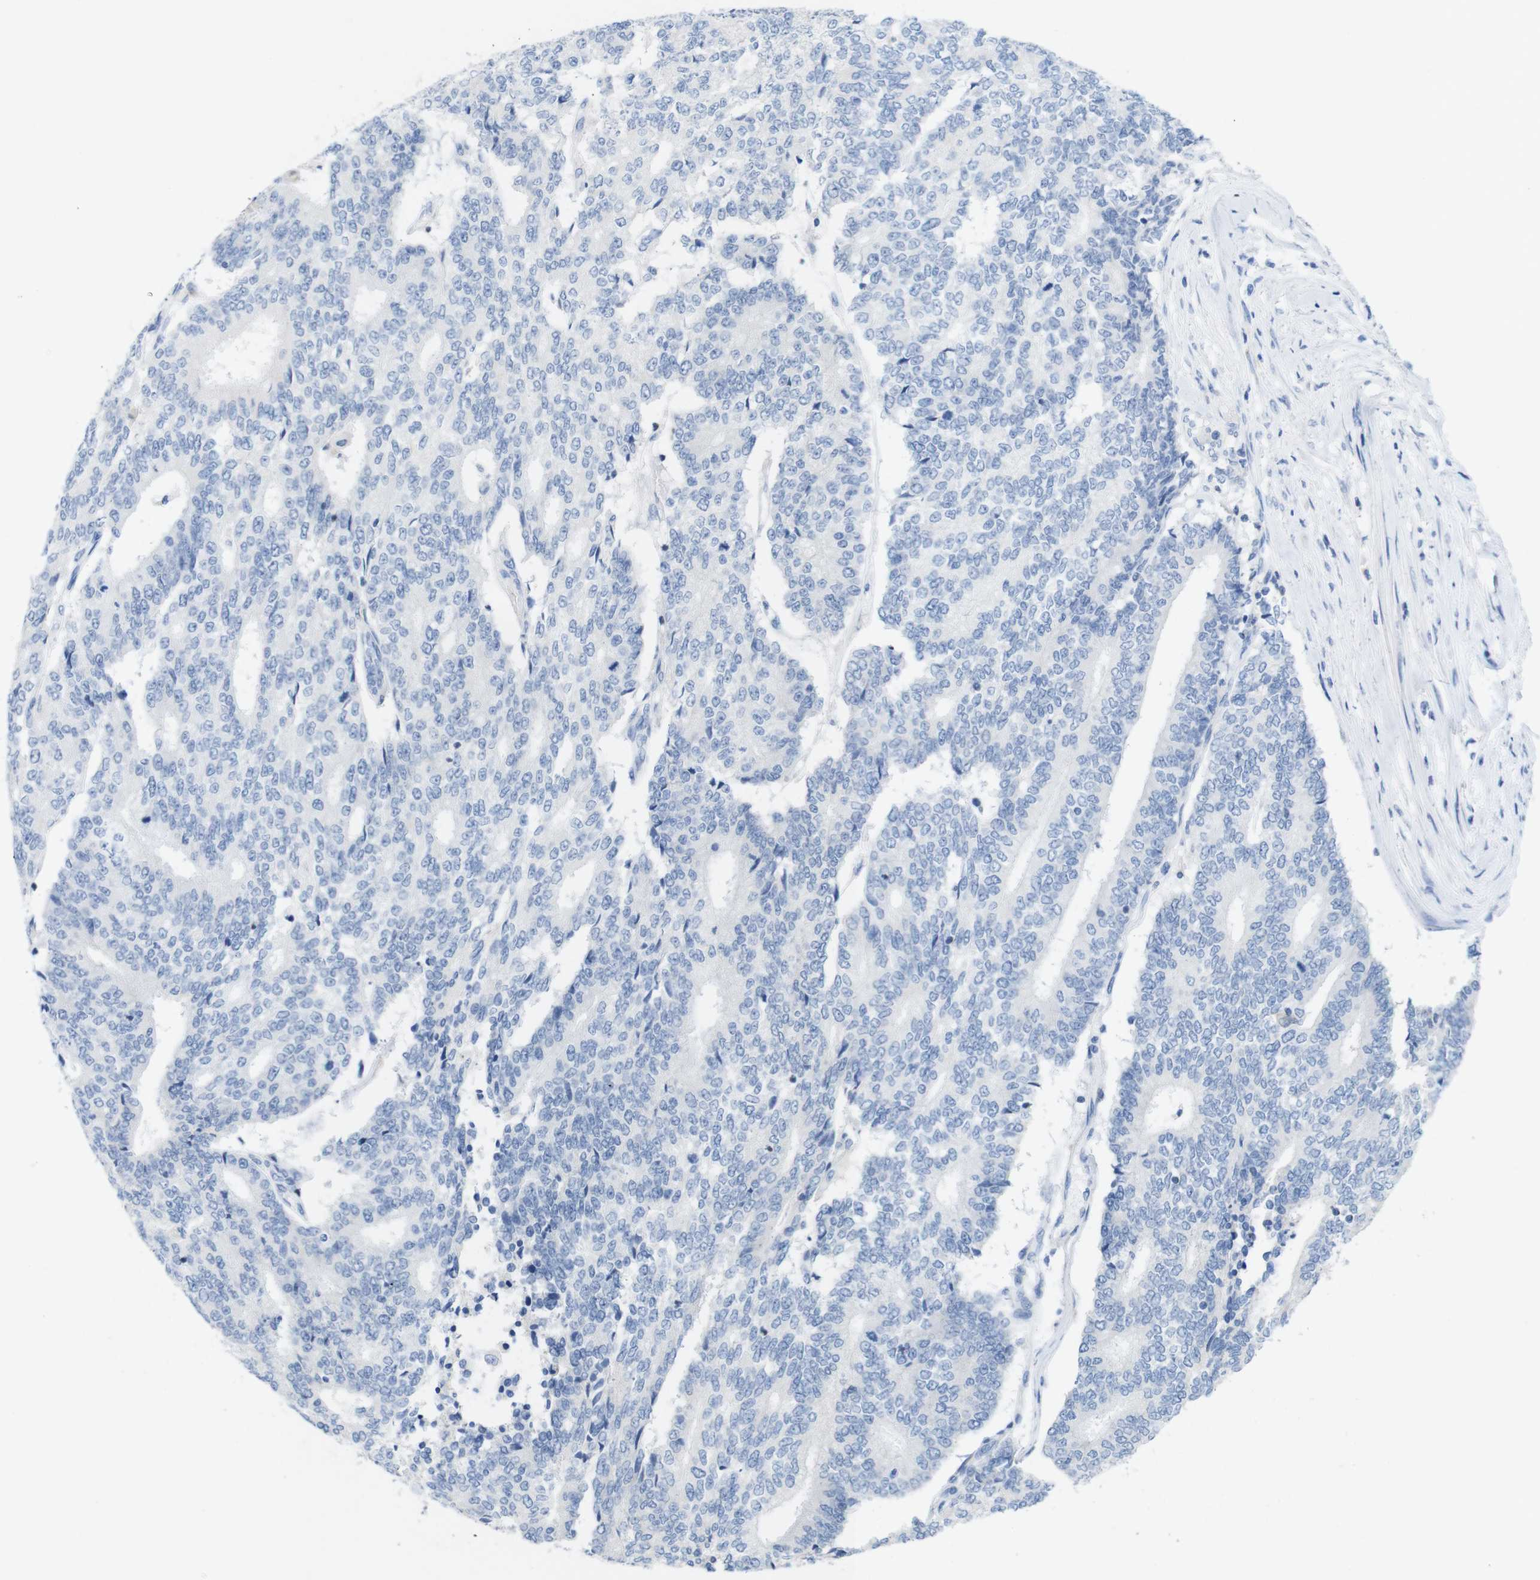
{"staining": {"intensity": "negative", "quantity": "none", "location": "none"}, "tissue": "prostate cancer", "cell_type": "Tumor cells", "image_type": "cancer", "snomed": [{"axis": "morphology", "description": "Normal tissue, NOS"}, {"axis": "morphology", "description": "Adenocarcinoma, High grade"}, {"axis": "topography", "description": "Prostate"}, {"axis": "topography", "description": "Seminal veicle"}], "caption": "Tumor cells are negative for brown protein staining in prostate cancer (high-grade adenocarcinoma).", "gene": "LAG3", "patient": {"sex": "male", "age": 55}}